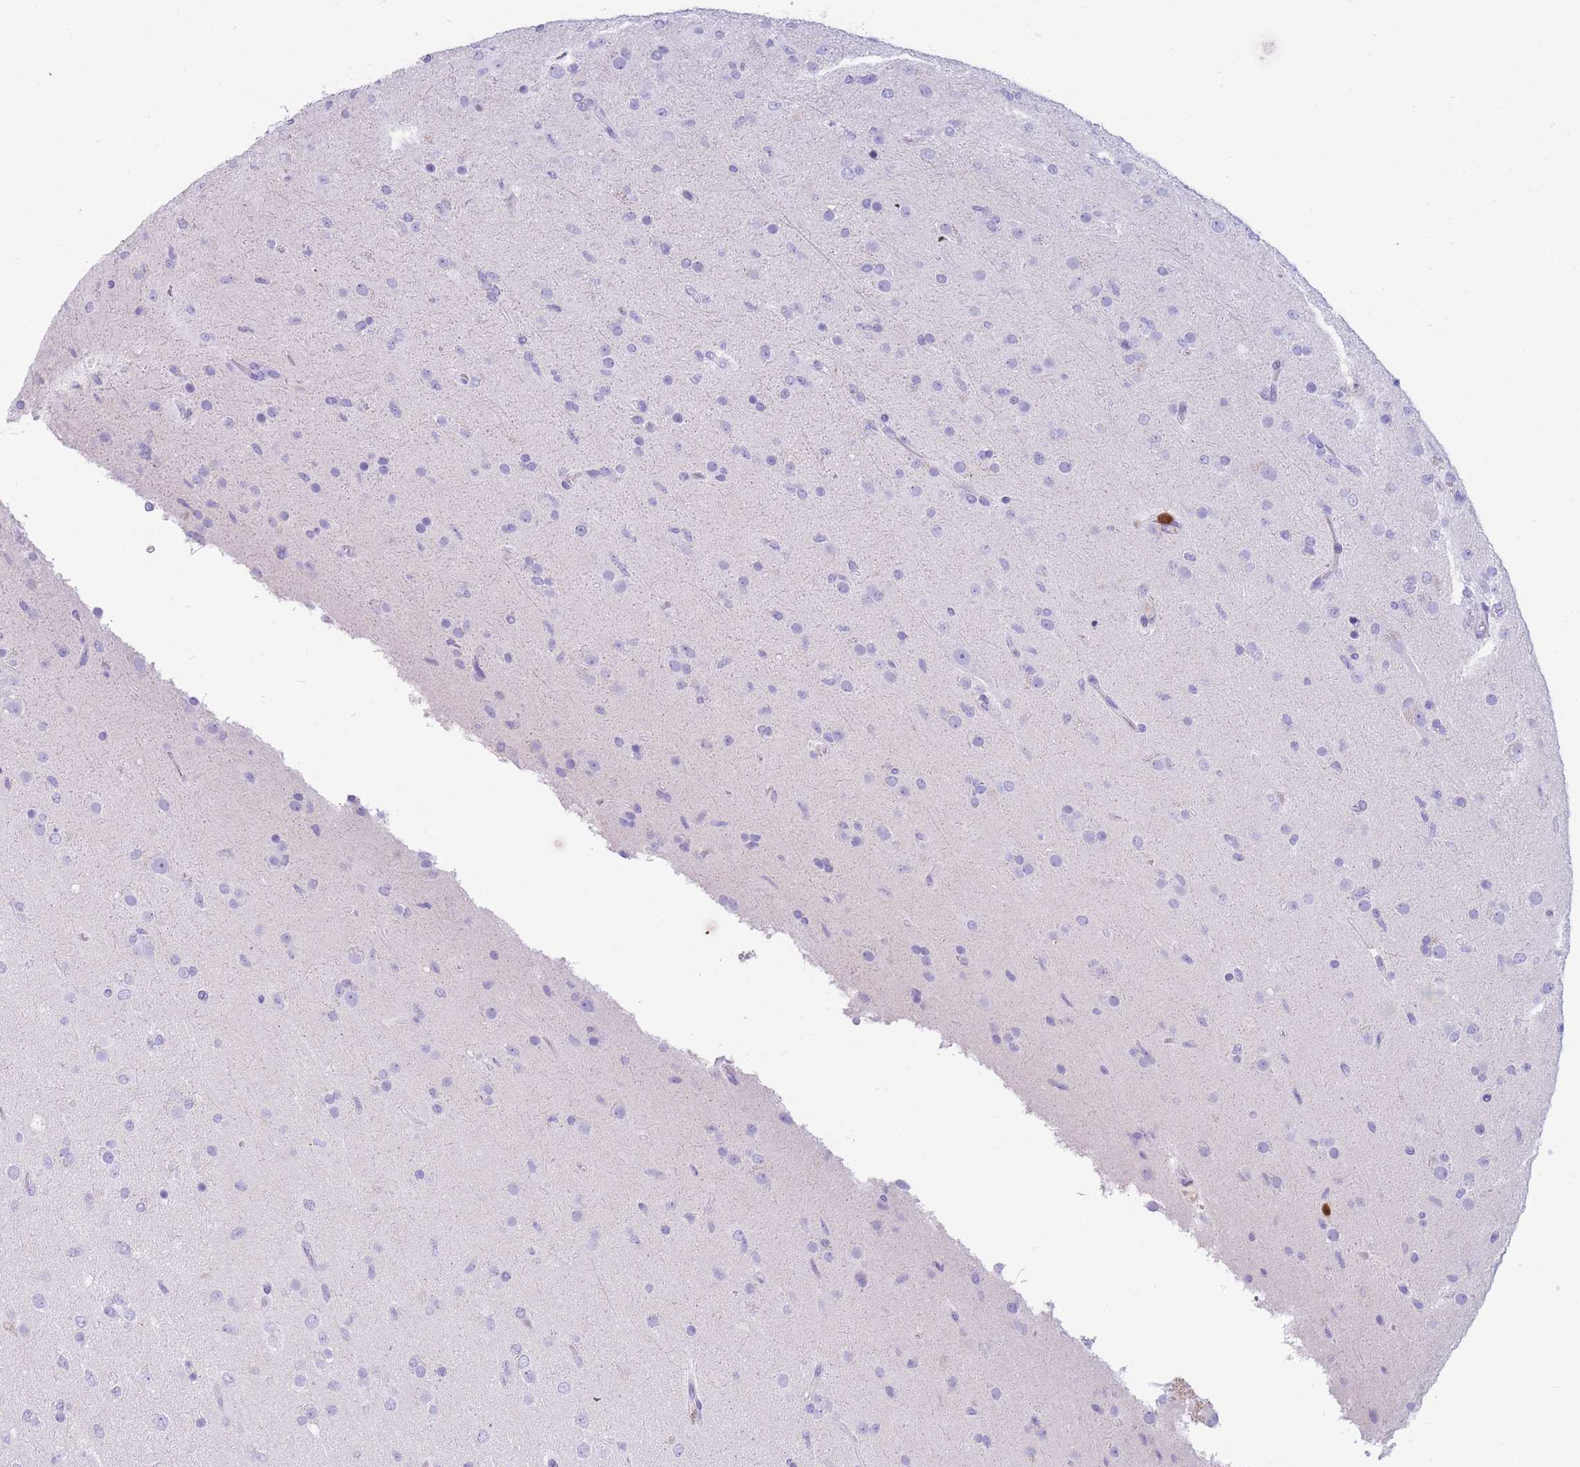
{"staining": {"intensity": "negative", "quantity": "none", "location": "none"}, "tissue": "glioma", "cell_type": "Tumor cells", "image_type": "cancer", "snomed": [{"axis": "morphology", "description": "Glioma, malignant, Low grade"}, {"axis": "topography", "description": "Brain"}], "caption": "This is an immunohistochemistry micrograph of glioma. There is no expression in tumor cells.", "gene": "TPSAB1", "patient": {"sex": "male", "age": 65}}